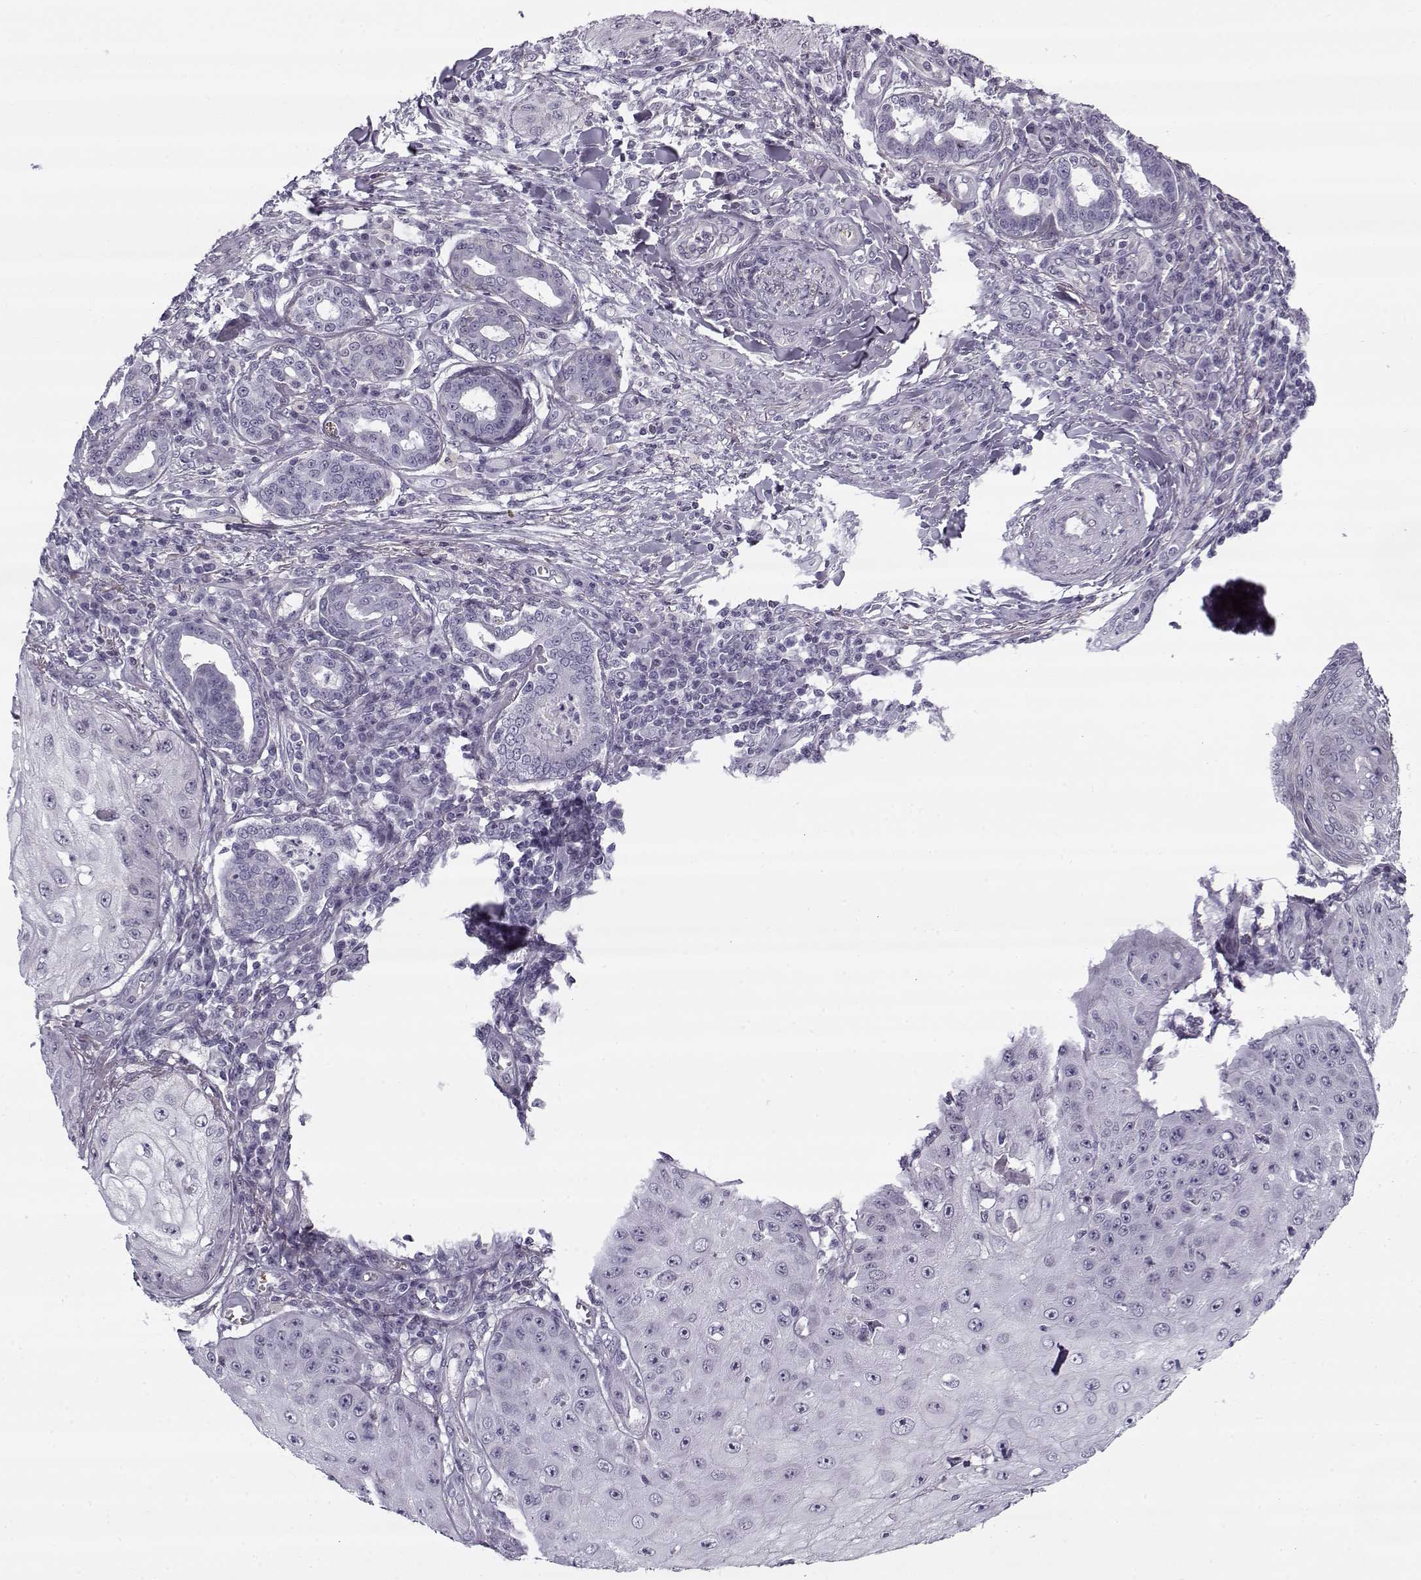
{"staining": {"intensity": "negative", "quantity": "none", "location": "none"}, "tissue": "skin cancer", "cell_type": "Tumor cells", "image_type": "cancer", "snomed": [{"axis": "morphology", "description": "Squamous cell carcinoma, NOS"}, {"axis": "topography", "description": "Skin"}], "caption": "Immunohistochemistry (IHC) of human skin squamous cell carcinoma demonstrates no expression in tumor cells.", "gene": "SNCA", "patient": {"sex": "male", "age": 70}}